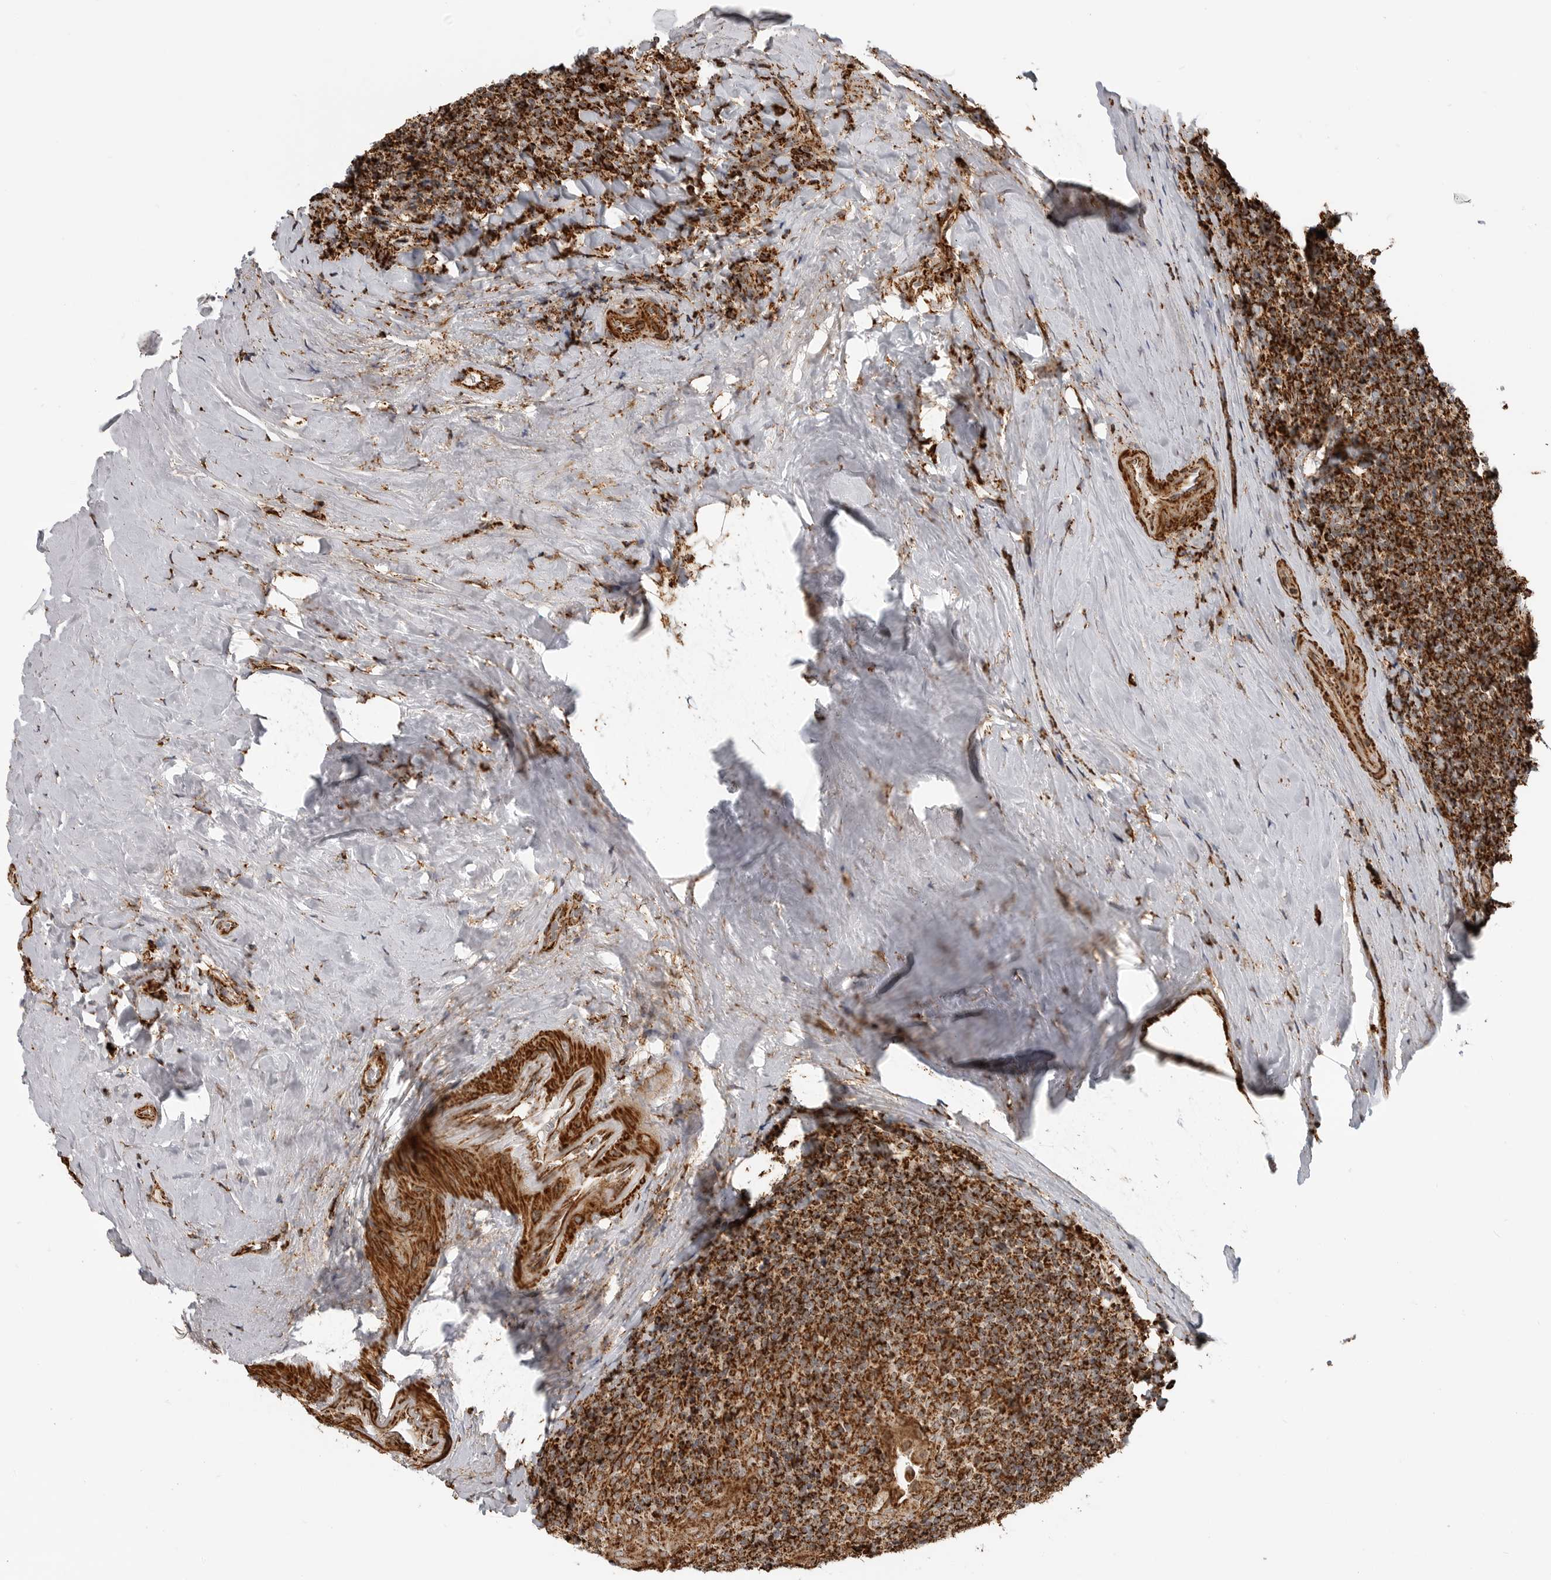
{"staining": {"intensity": "strong", "quantity": ">75%", "location": "cytoplasmic/membranous"}, "tissue": "tonsil", "cell_type": "Germinal center cells", "image_type": "normal", "snomed": [{"axis": "morphology", "description": "Normal tissue, NOS"}, {"axis": "topography", "description": "Tonsil"}], "caption": "The immunohistochemical stain shows strong cytoplasmic/membranous staining in germinal center cells of unremarkable tonsil.", "gene": "BMP2K", "patient": {"sex": "male", "age": 37}}